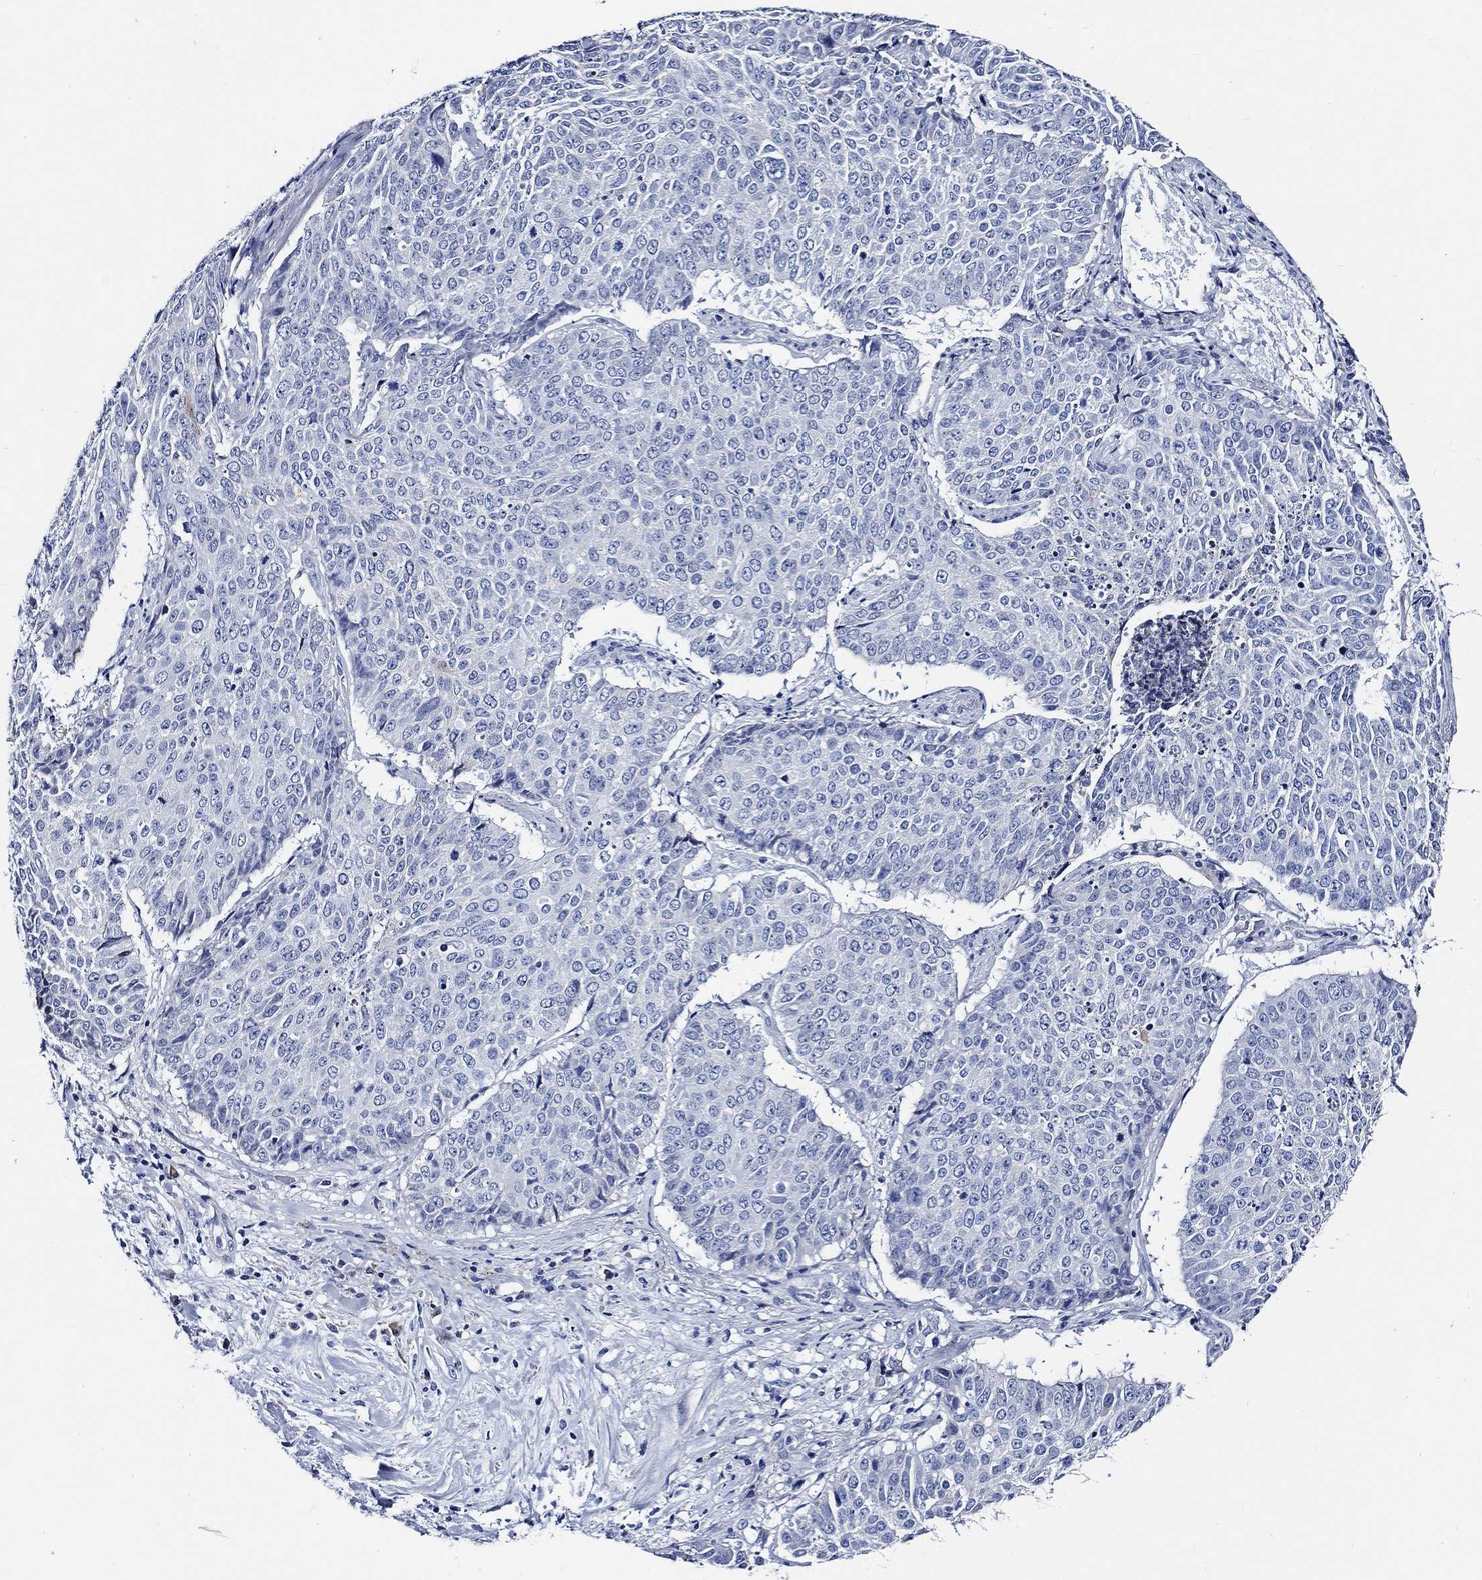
{"staining": {"intensity": "negative", "quantity": "none", "location": "none"}, "tissue": "lung cancer", "cell_type": "Tumor cells", "image_type": "cancer", "snomed": [{"axis": "morphology", "description": "Normal tissue, NOS"}, {"axis": "morphology", "description": "Squamous cell carcinoma, NOS"}, {"axis": "topography", "description": "Bronchus"}, {"axis": "topography", "description": "Lung"}], "caption": "Lung squamous cell carcinoma was stained to show a protein in brown. There is no significant staining in tumor cells. The staining was performed using DAB to visualize the protein expression in brown, while the nuclei were stained in blue with hematoxylin (Magnification: 20x).", "gene": "WDR62", "patient": {"sex": "male", "age": 64}}